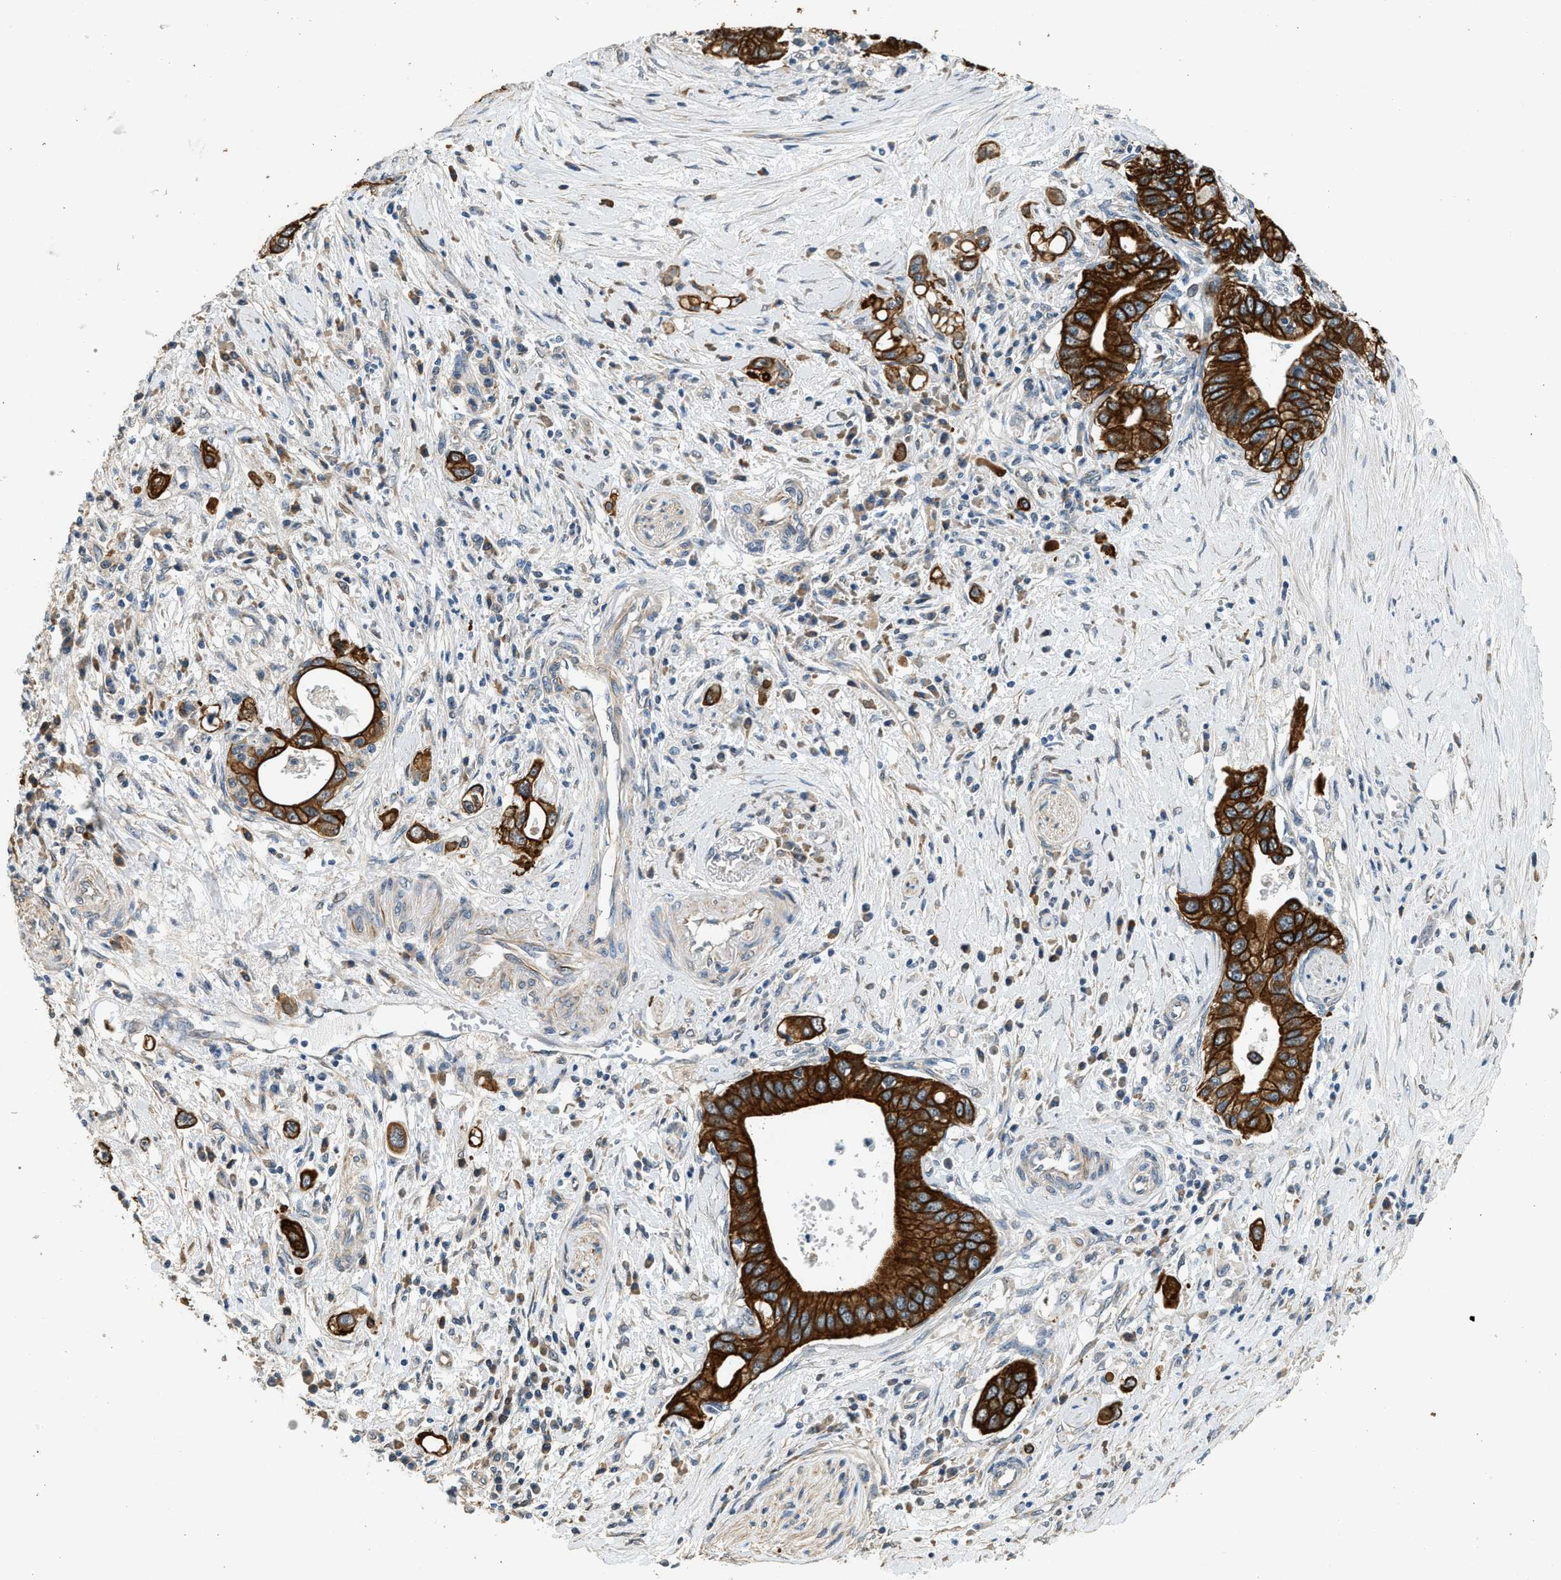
{"staining": {"intensity": "strong", "quantity": ">75%", "location": "cytoplasmic/membranous"}, "tissue": "pancreatic cancer", "cell_type": "Tumor cells", "image_type": "cancer", "snomed": [{"axis": "morphology", "description": "Adenocarcinoma, NOS"}, {"axis": "topography", "description": "Pancreas"}], "caption": "Protein expression analysis of pancreatic cancer shows strong cytoplasmic/membranous staining in about >75% of tumor cells. (IHC, brightfield microscopy, high magnification).", "gene": "PCLO", "patient": {"sex": "female", "age": 73}}